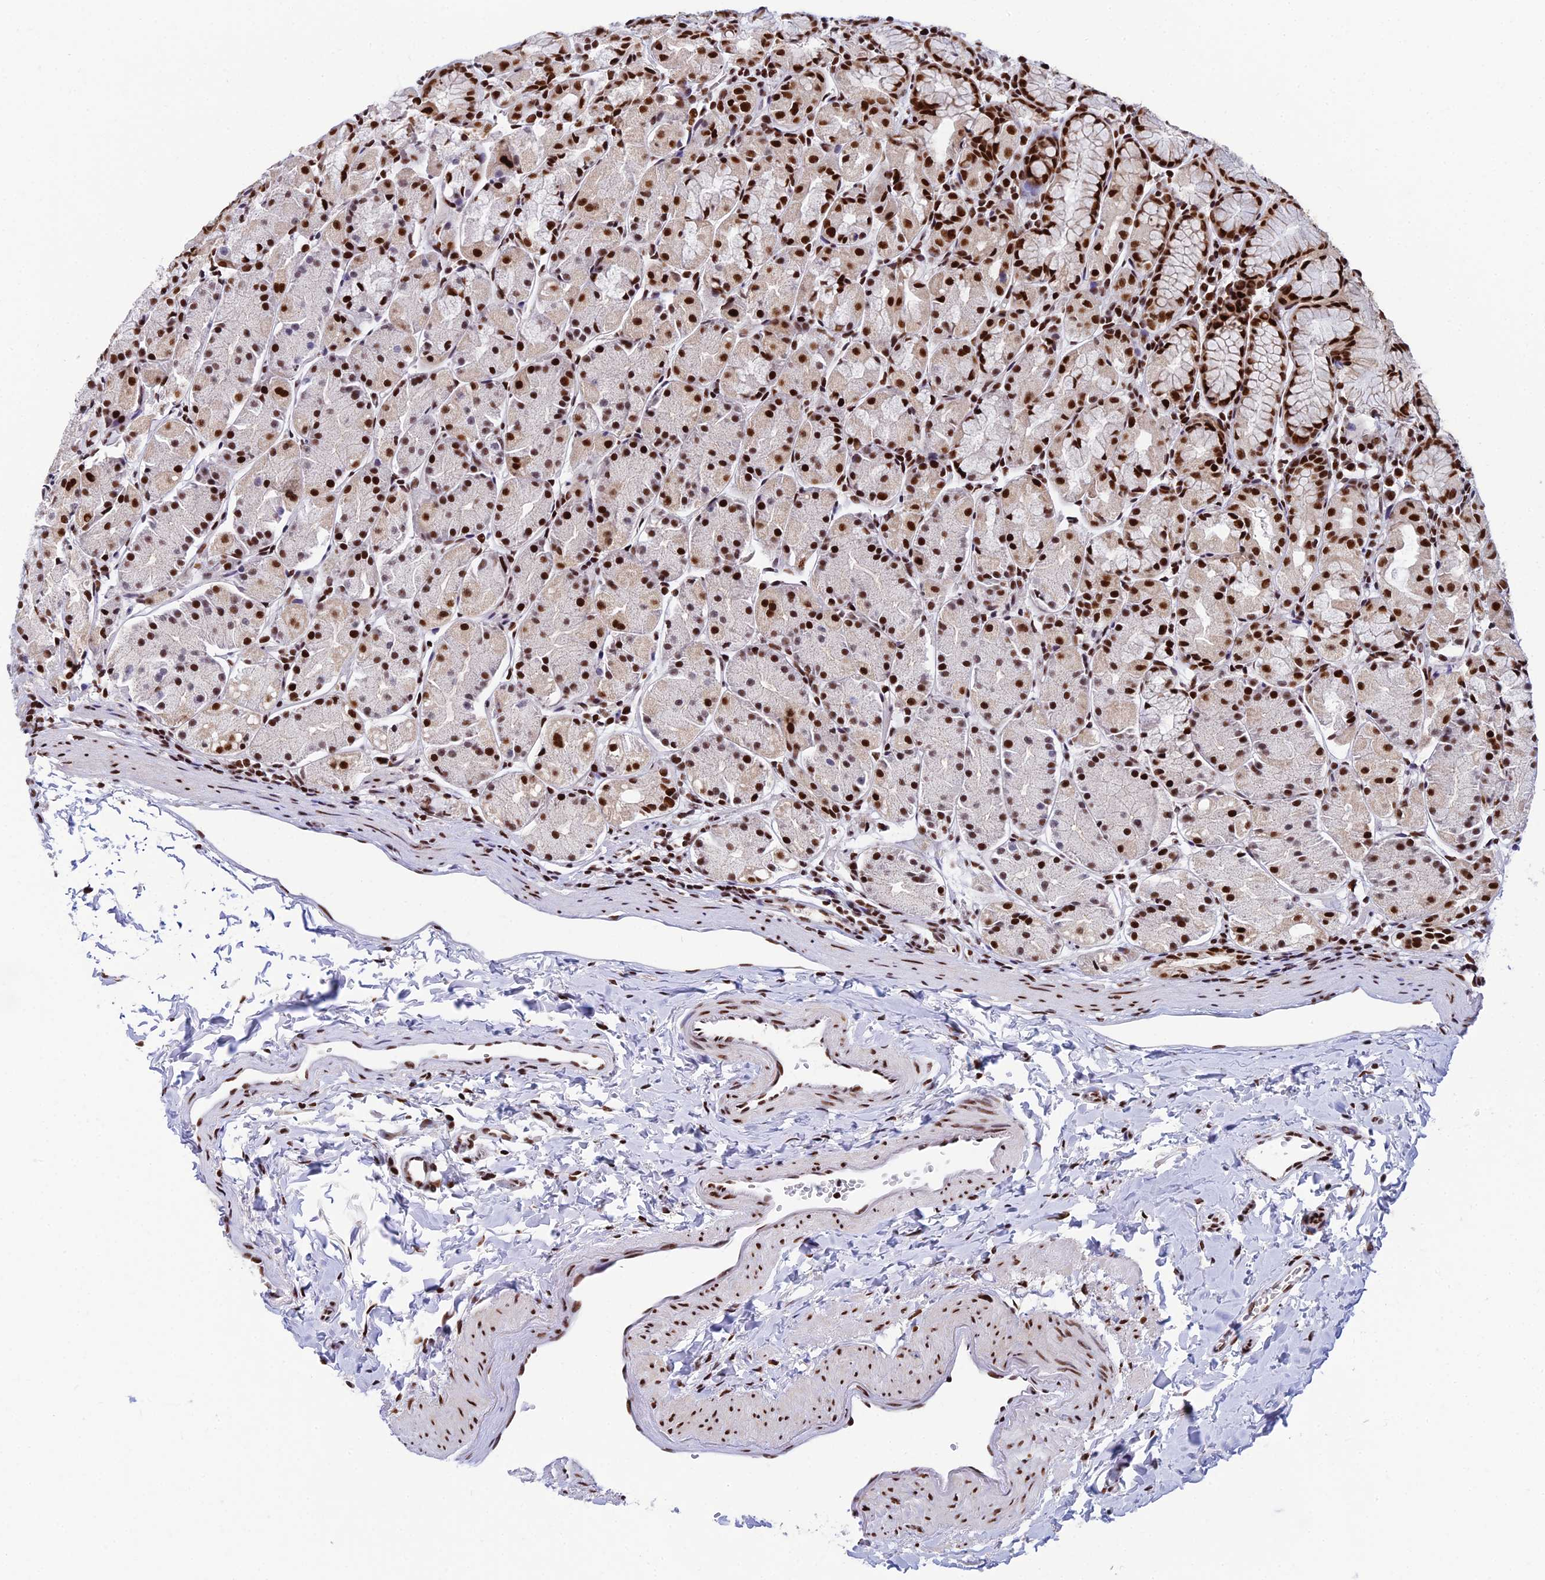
{"staining": {"intensity": "strong", "quantity": ">75%", "location": "nuclear"}, "tissue": "stomach", "cell_type": "Glandular cells", "image_type": "normal", "snomed": [{"axis": "morphology", "description": "Normal tissue, NOS"}, {"axis": "topography", "description": "Stomach, upper"}], "caption": "Stomach stained for a protein reveals strong nuclear positivity in glandular cells. The staining is performed using DAB brown chromogen to label protein expression. The nuclei are counter-stained blue using hematoxylin.", "gene": "USP22", "patient": {"sex": "male", "age": 47}}